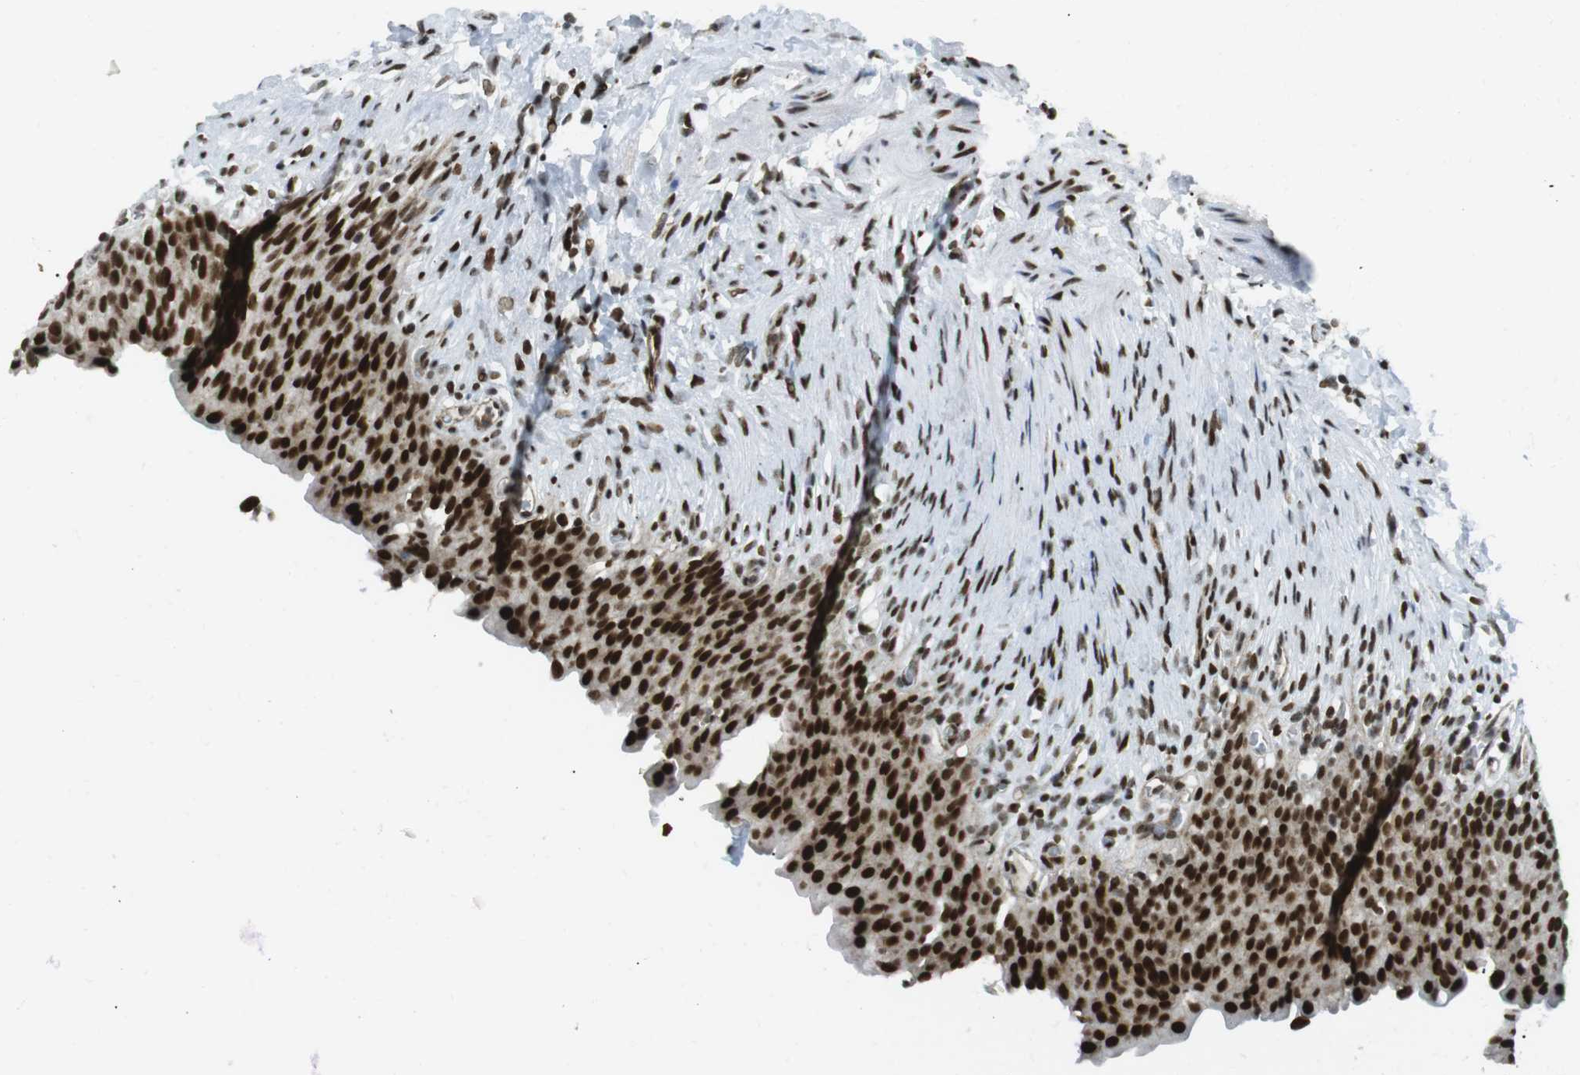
{"staining": {"intensity": "strong", "quantity": ">75%", "location": "nuclear"}, "tissue": "urinary bladder", "cell_type": "Urothelial cells", "image_type": "normal", "snomed": [{"axis": "morphology", "description": "Normal tissue, NOS"}, {"axis": "topography", "description": "Urinary bladder"}], "caption": "The photomicrograph exhibits staining of benign urinary bladder, revealing strong nuclear protein expression (brown color) within urothelial cells.", "gene": "ARID1A", "patient": {"sex": "female", "age": 79}}